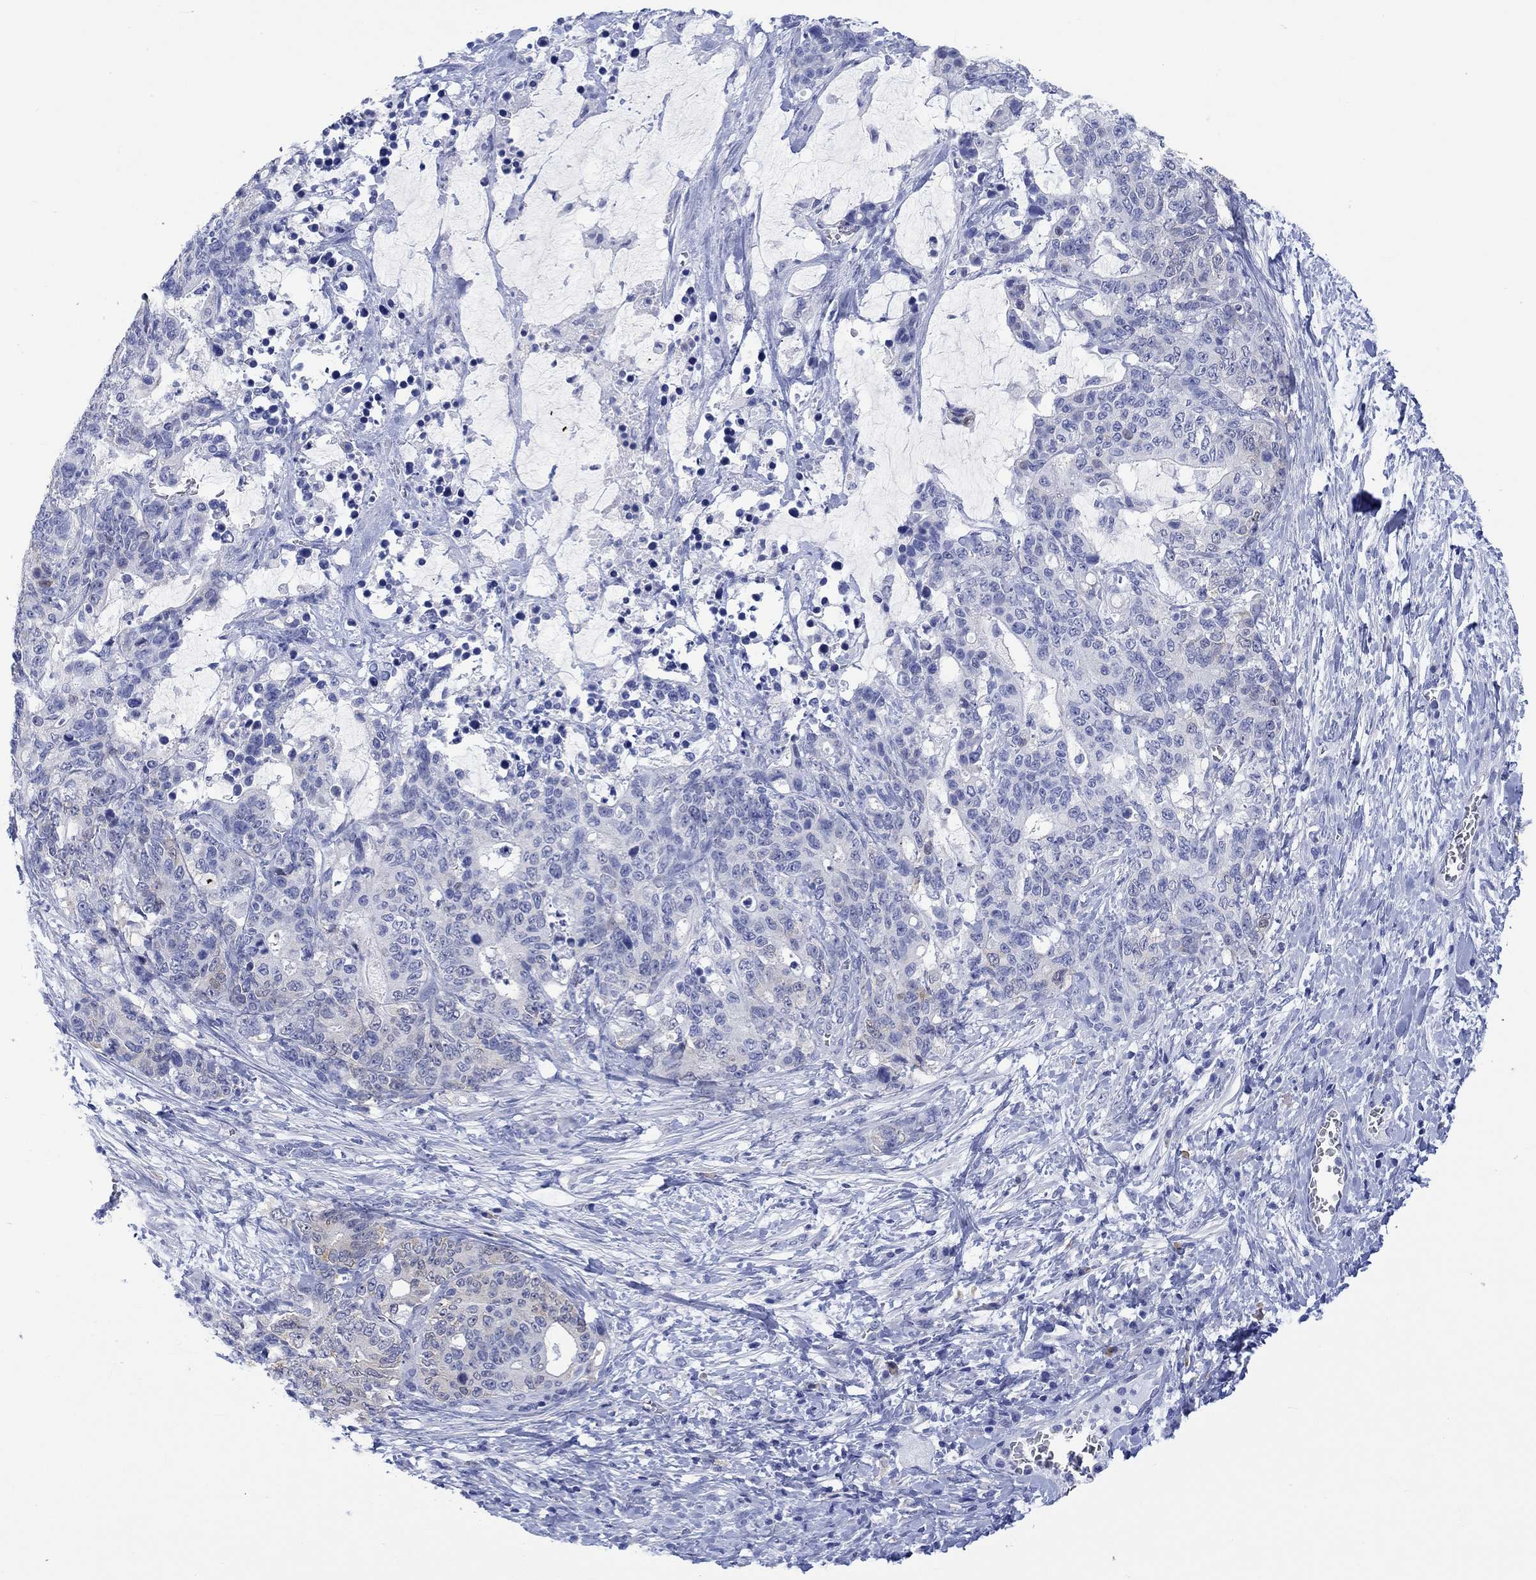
{"staining": {"intensity": "weak", "quantity": "<25%", "location": "cytoplasmic/membranous"}, "tissue": "stomach cancer", "cell_type": "Tumor cells", "image_type": "cancer", "snomed": [{"axis": "morphology", "description": "Normal tissue, NOS"}, {"axis": "morphology", "description": "Adenocarcinoma, NOS"}, {"axis": "topography", "description": "Stomach"}], "caption": "Tumor cells show no significant protein staining in stomach adenocarcinoma.", "gene": "MSI1", "patient": {"sex": "female", "age": 64}}